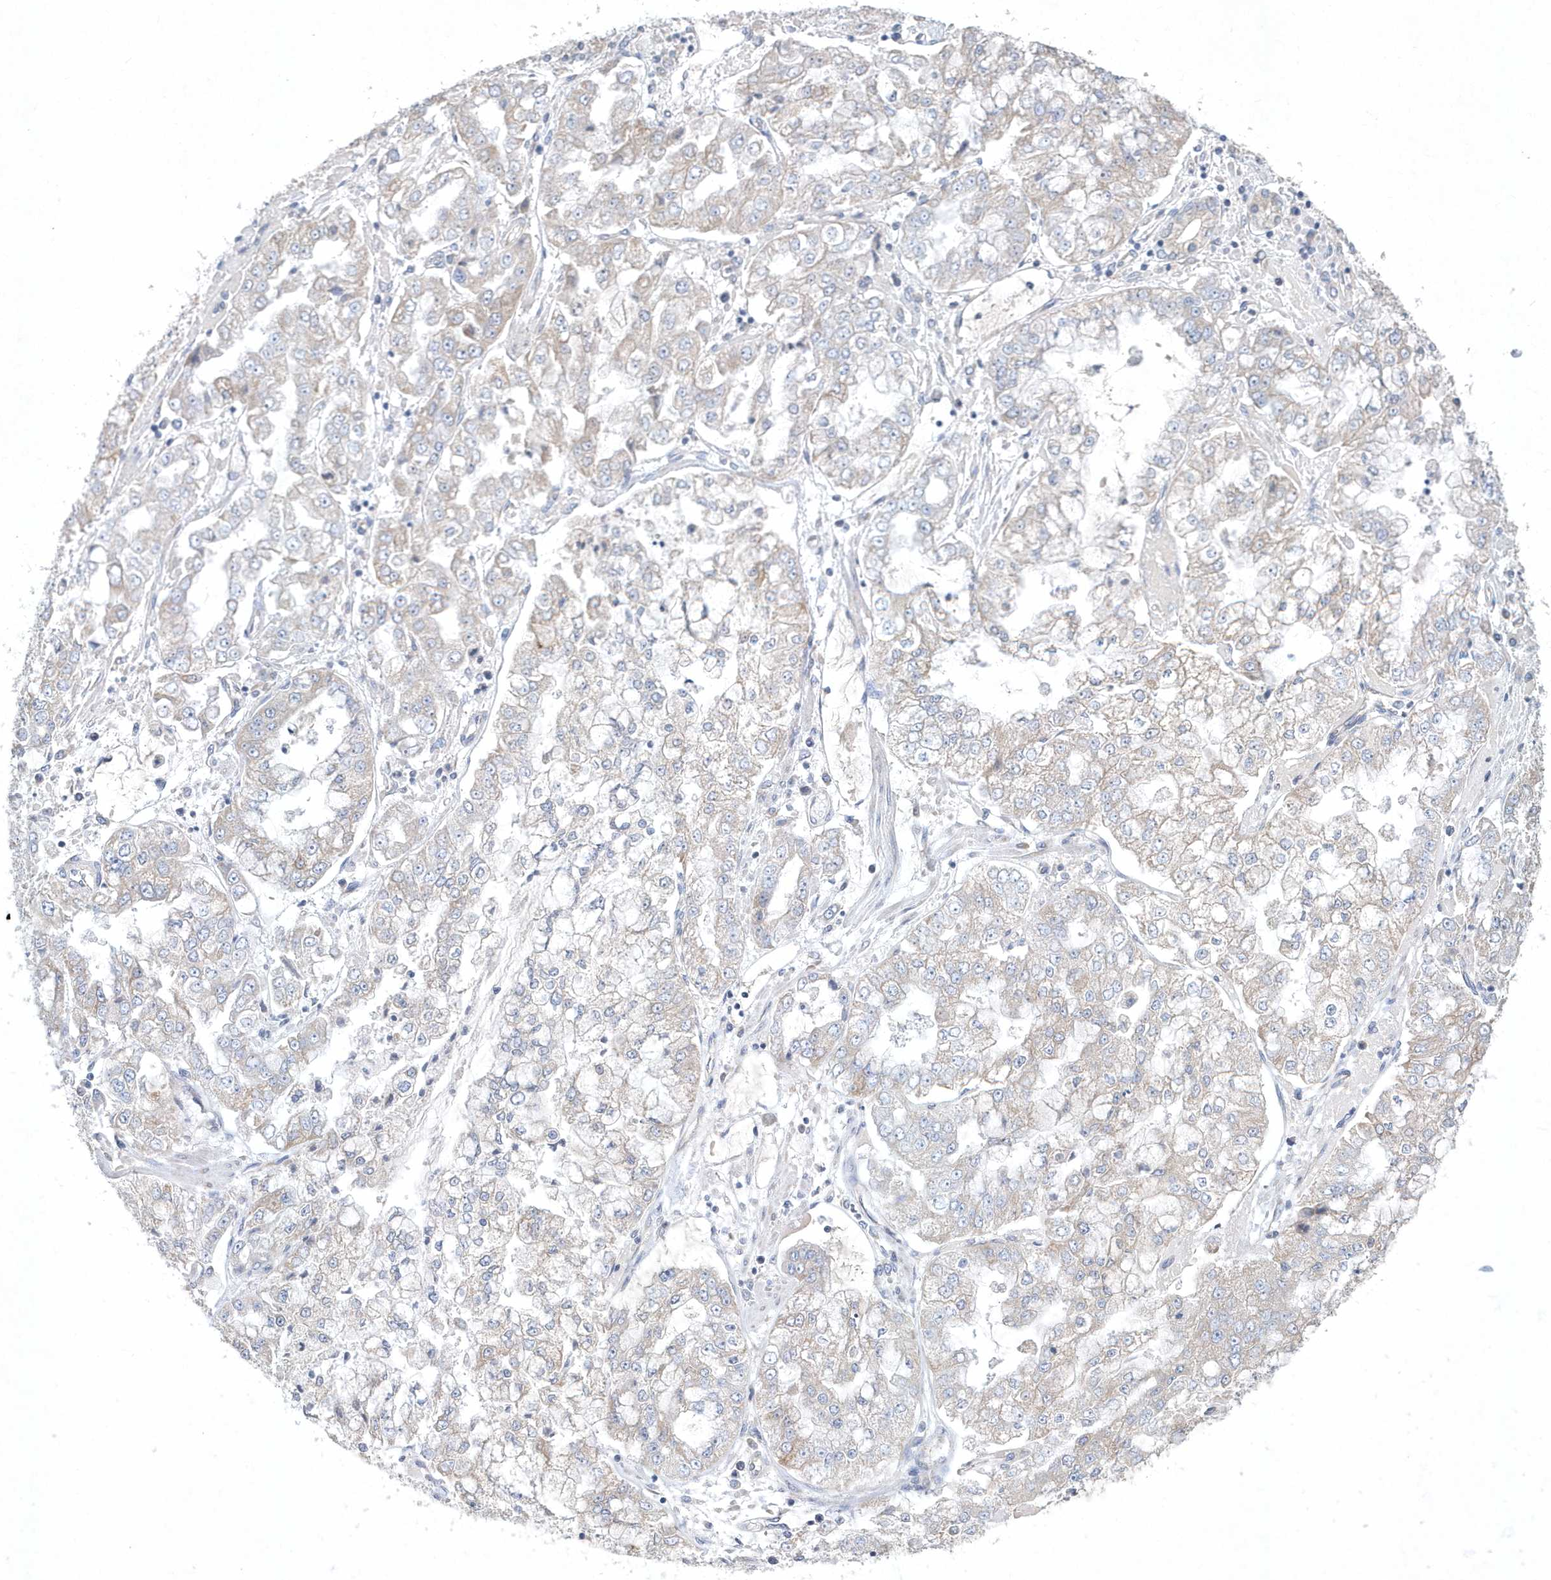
{"staining": {"intensity": "negative", "quantity": "none", "location": "none"}, "tissue": "stomach cancer", "cell_type": "Tumor cells", "image_type": "cancer", "snomed": [{"axis": "morphology", "description": "Adenocarcinoma, NOS"}, {"axis": "topography", "description": "Stomach"}], "caption": "IHC of human adenocarcinoma (stomach) reveals no positivity in tumor cells.", "gene": "DGAT1", "patient": {"sex": "male", "age": 76}}